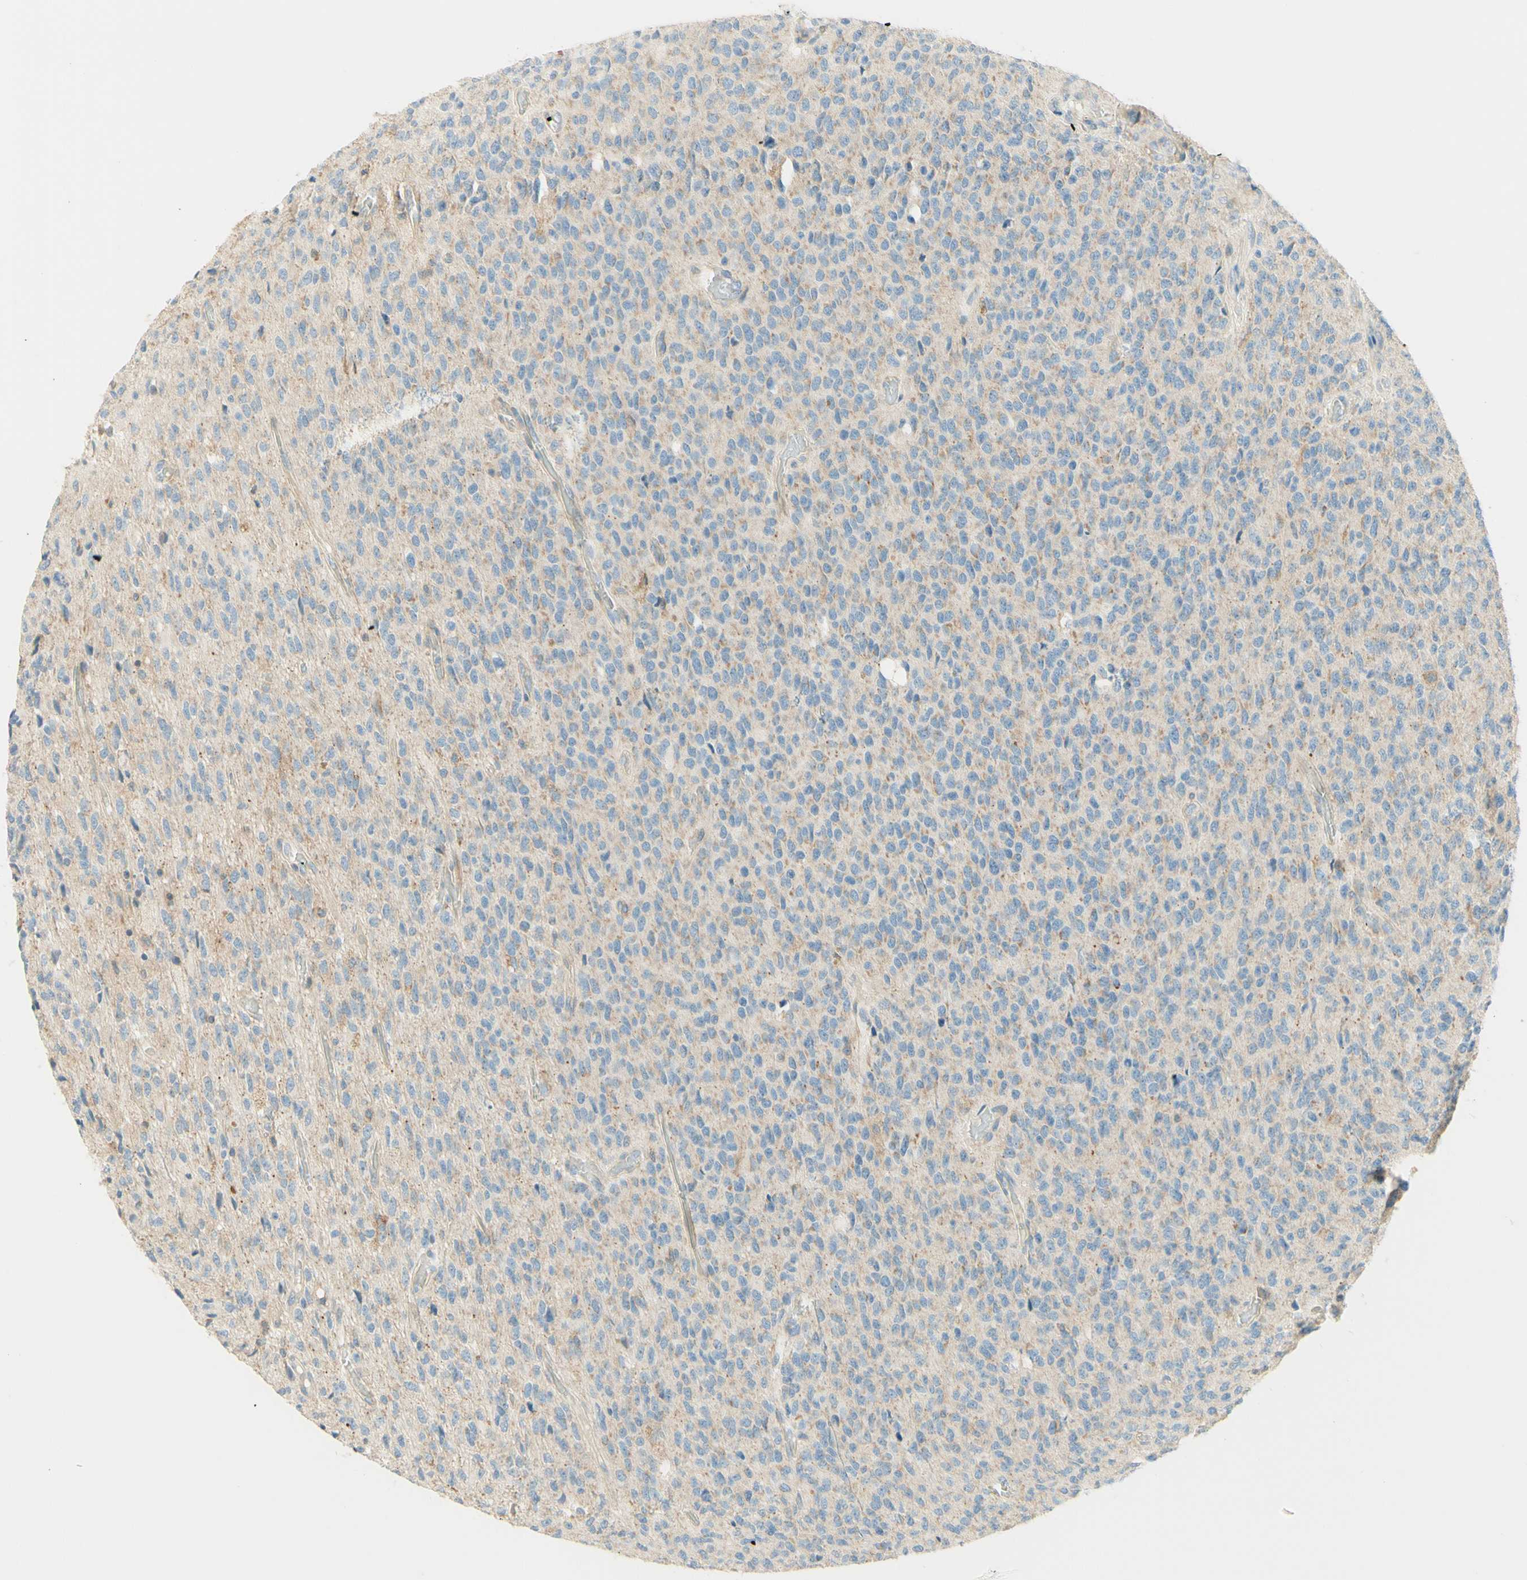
{"staining": {"intensity": "moderate", "quantity": "25%-75%", "location": "cytoplasmic/membranous"}, "tissue": "glioma", "cell_type": "Tumor cells", "image_type": "cancer", "snomed": [{"axis": "morphology", "description": "Glioma, malignant, High grade"}, {"axis": "topography", "description": "pancreas cauda"}], "caption": "The immunohistochemical stain highlights moderate cytoplasmic/membranous expression in tumor cells of glioma tissue.", "gene": "PROM1", "patient": {"sex": "male", "age": 60}}